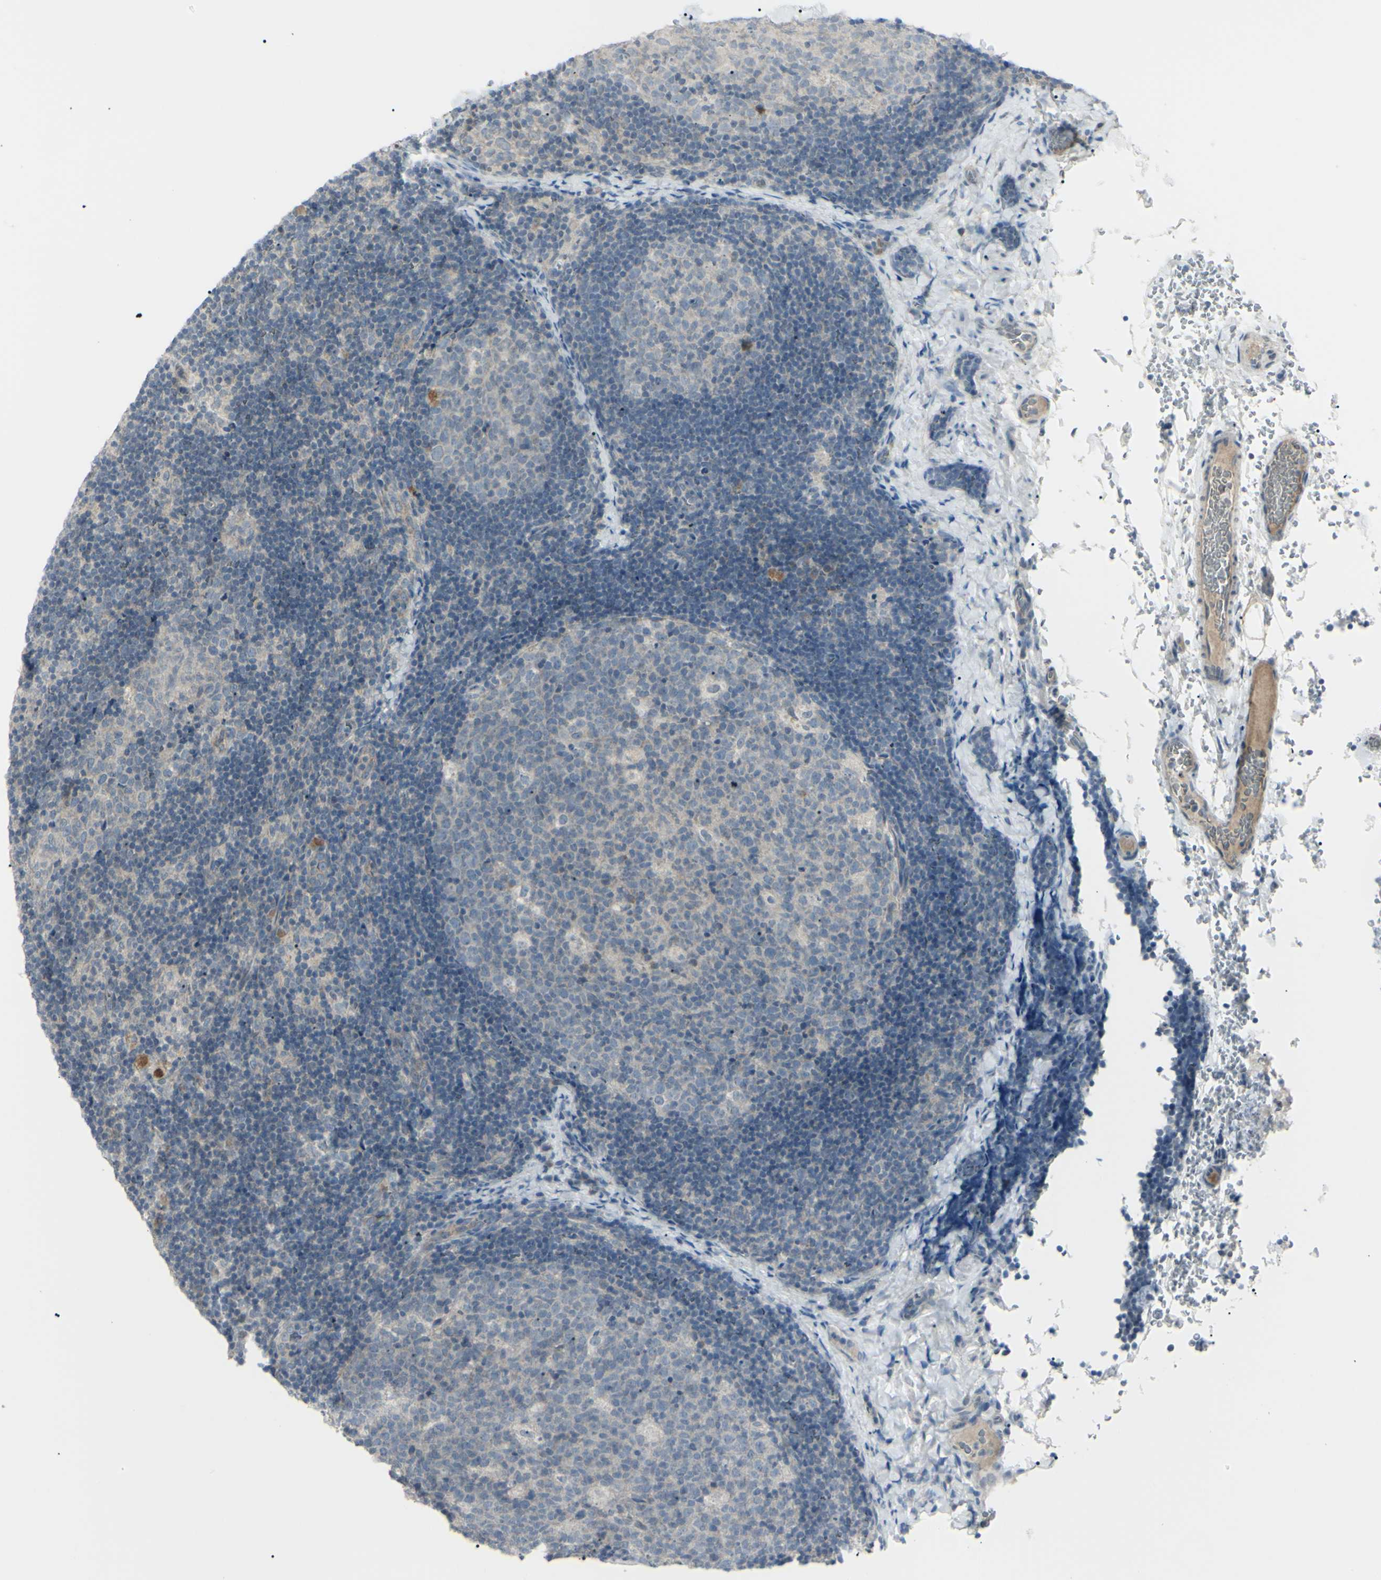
{"staining": {"intensity": "weak", "quantity": ">75%", "location": "cytoplasmic/membranous"}, "tissue": "lymph node", "cell_type": "Germinal center cells", "image_type": "normal", "snomed": [{"axis": "morphology", "description": "Normal tissue, NOS"}, {"axis": "topography", "description": "Lymph node"}], "caption": "This histopathology image displays IHC staining of benign lymph node, with low weak cytoplasmic/membranous positivity in about >75% of germinal center cells.", "gene": "SH3GL2", "patient": {"sex": "female", "age": 14}}